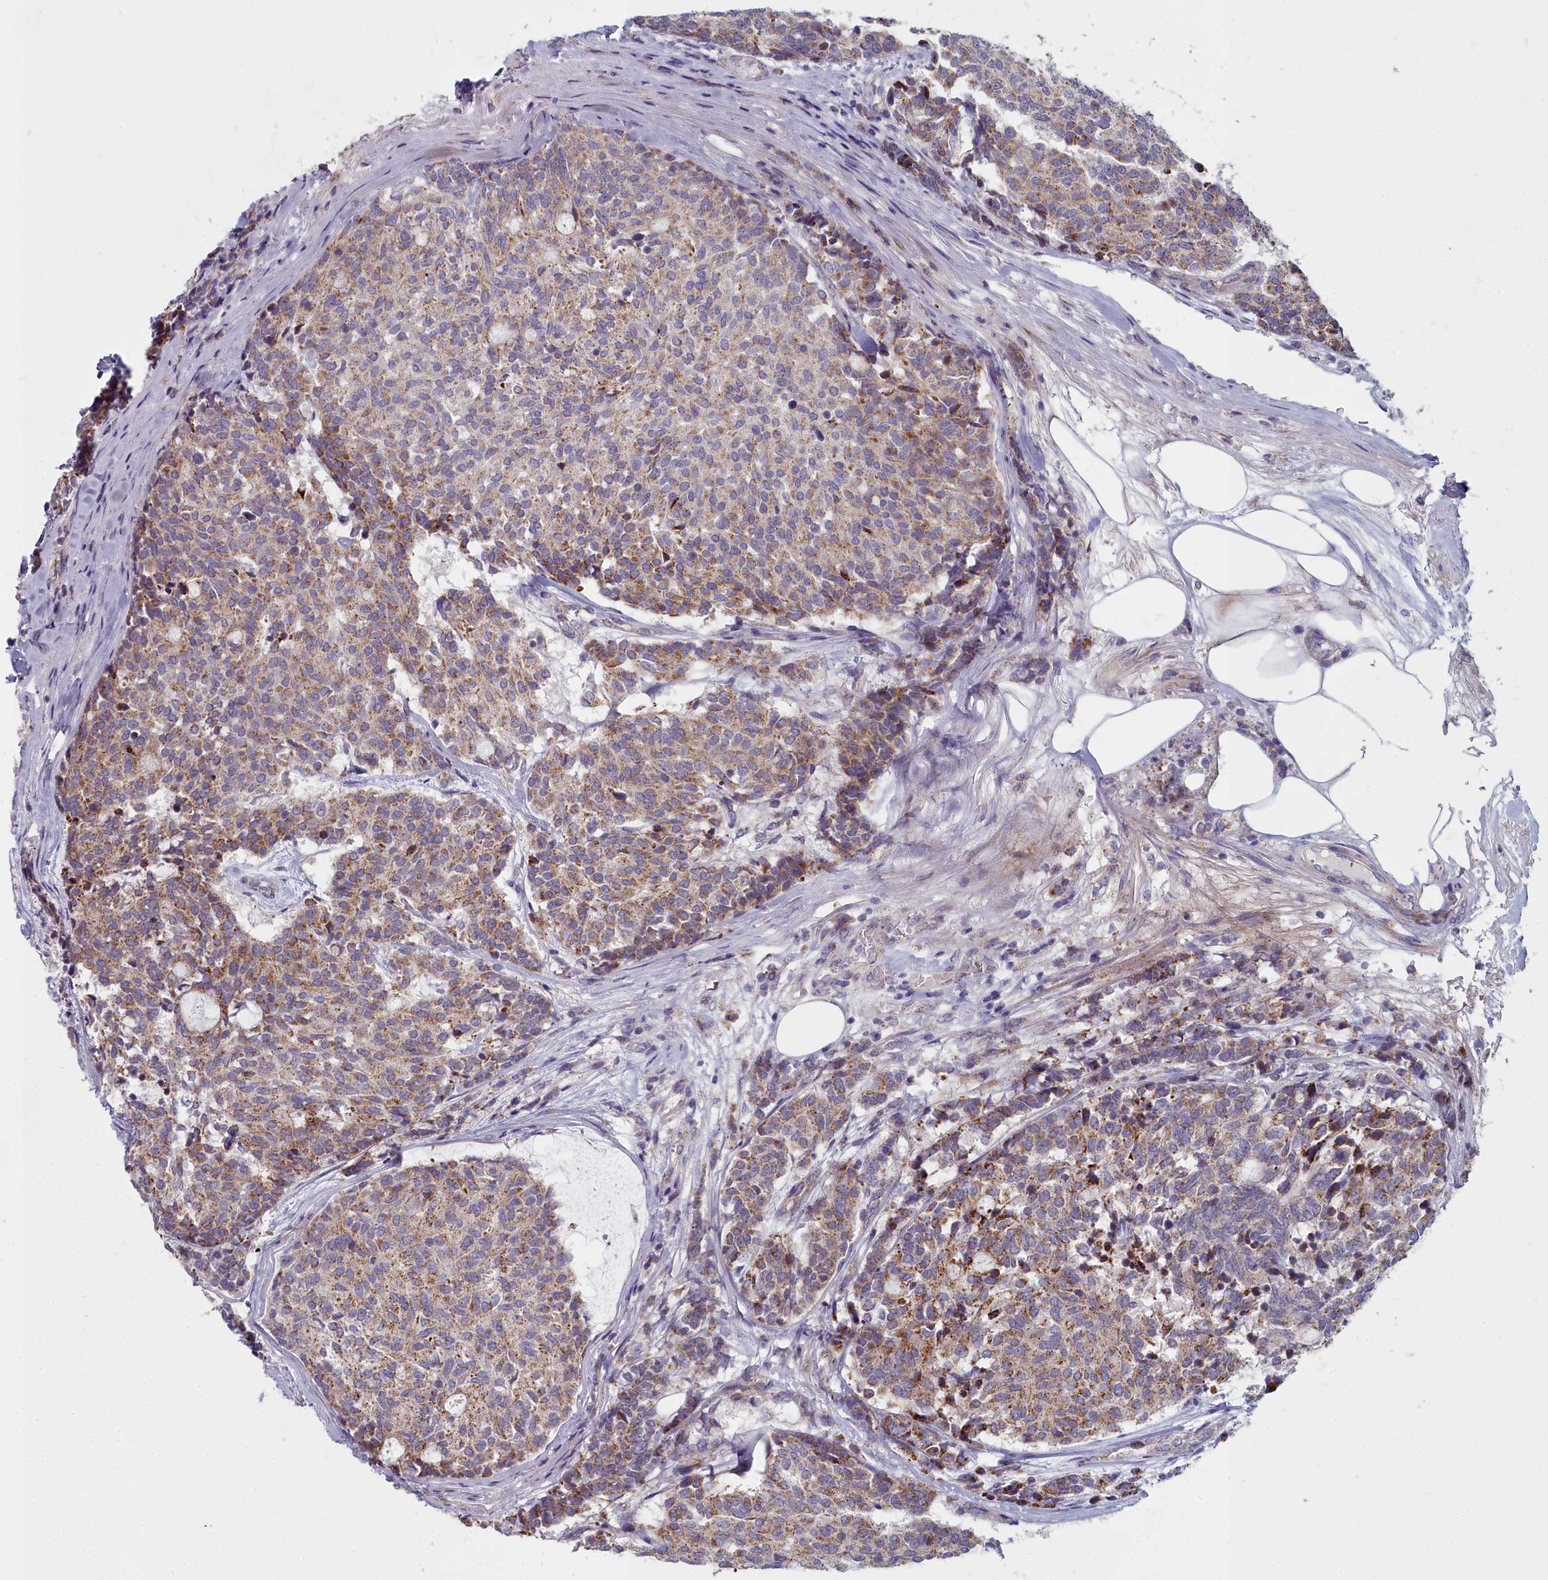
{"staining": {"intensity": "moderate", "quantity": ">75%", "location": "cytoplasmic/membranous"}, "tissue": "carcinoid", "cell_type": "Tumor cells", "image_type": "cancer", "snomed": [{"axis": "morphology", "description": "Carcinoid, malignant, NOS"}, {"axis": "topography", "description": "Pancreas"}], "caption": "The micrograph displays a brown stain indicating the presence of a protein in the cytoplasmic/membranous of tumor cells in malignant carcinoid.", "gene": "INSYN2A", "patient": {"sex": "female", "age": 54}}